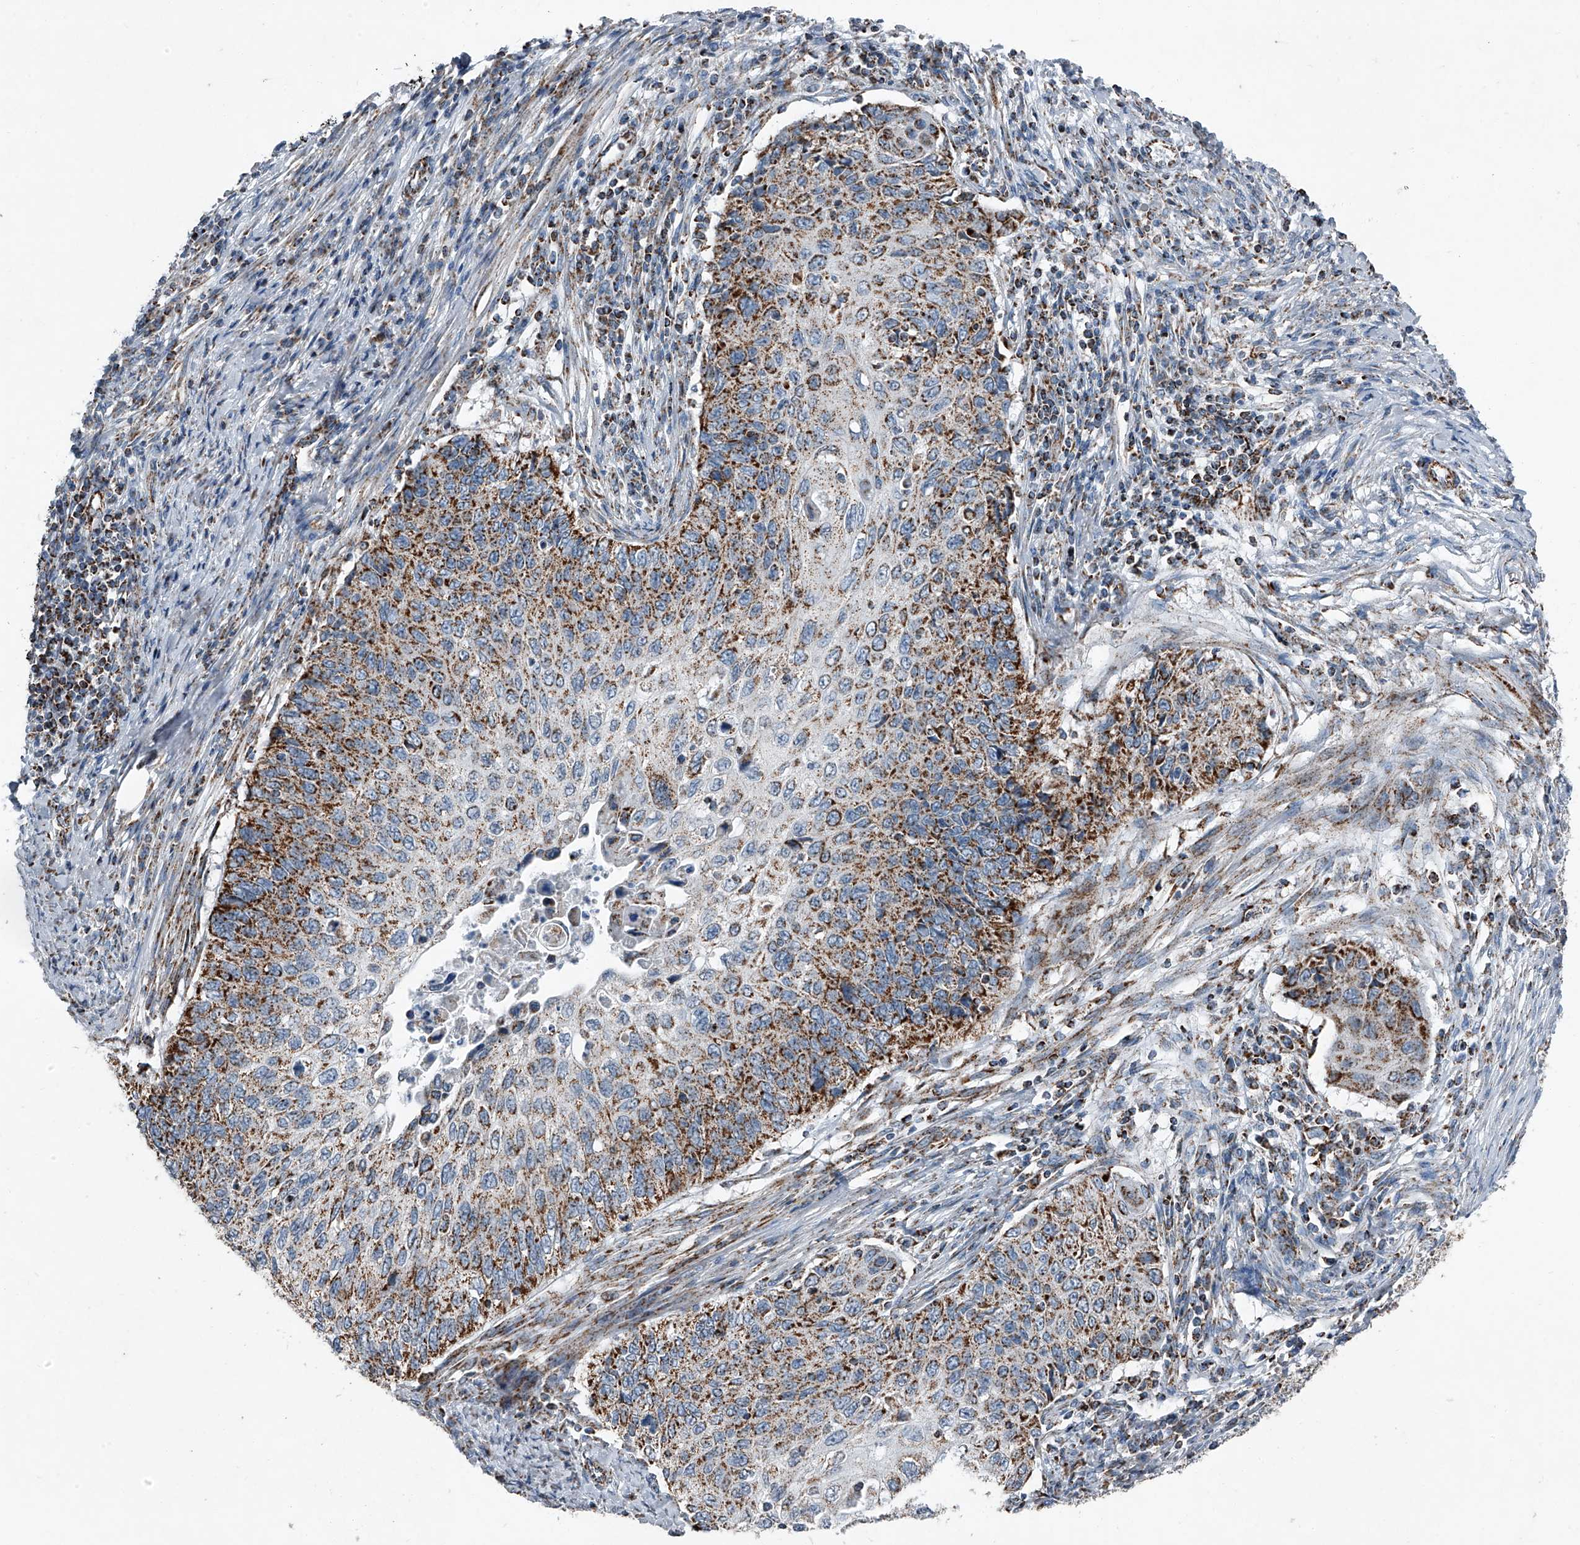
{"staining": {"intensity": "moderate", "quantity": ">75%", "location": "cytoplasmic/membranous"}, "tissue": "cervical cancer", "cell_type": "Tumor cells", "image_type": "cancer", "snomed": [{"axis": "morphology", "description": "Squamous cell carcinoma, NOS"}, {"axis": "topography", "description": "Cervix"}], "caption": "Human cervical squamous cell carcinoma stained with a protein marker demonstrates moderate staining in tumor cells.", "gene": "CHRNA7", "patient": {"sex": "female", "age": 70}}